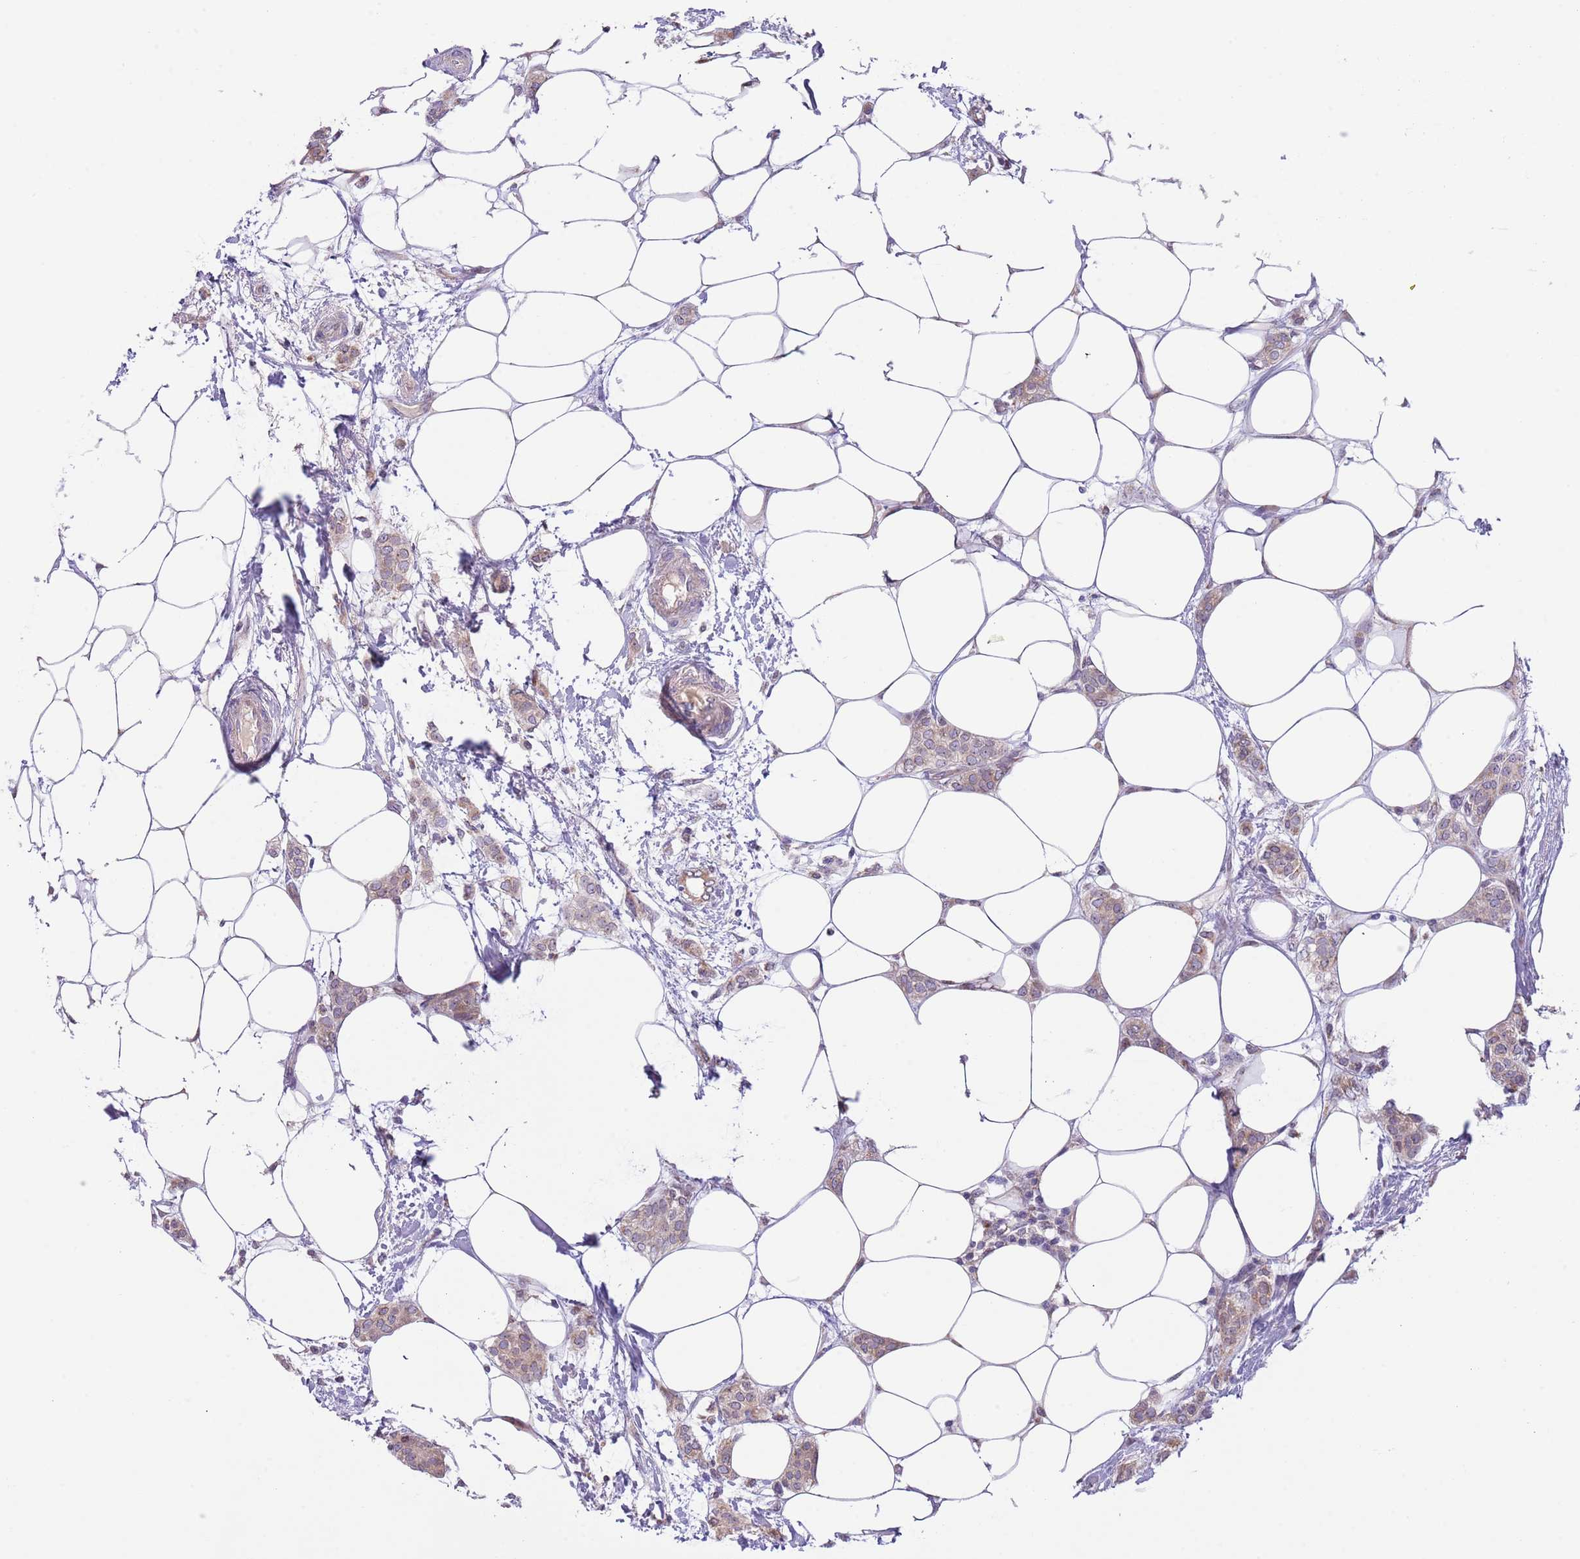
{"staining": {"intensity": "weak", "quantity": "25%-75%", "location": "cytoplasmic/membranous"}, "tissue": "breast cancer", "cell_type": "Tumor cells", "image_type": "cancer", "snomed": [{"axis": "morphology", "description": "Duct carcinoma"}, {"axis": "topography", "description": "Breast"}], "caption": "This photomicrograph exhibits IHC staining of human breast cancer, with low weak cytoplasmic/membranous expression in about 25%-75% of tumor cells.", "gene": "AP1S2", "patient": {"sex": "female", "age": 72}}